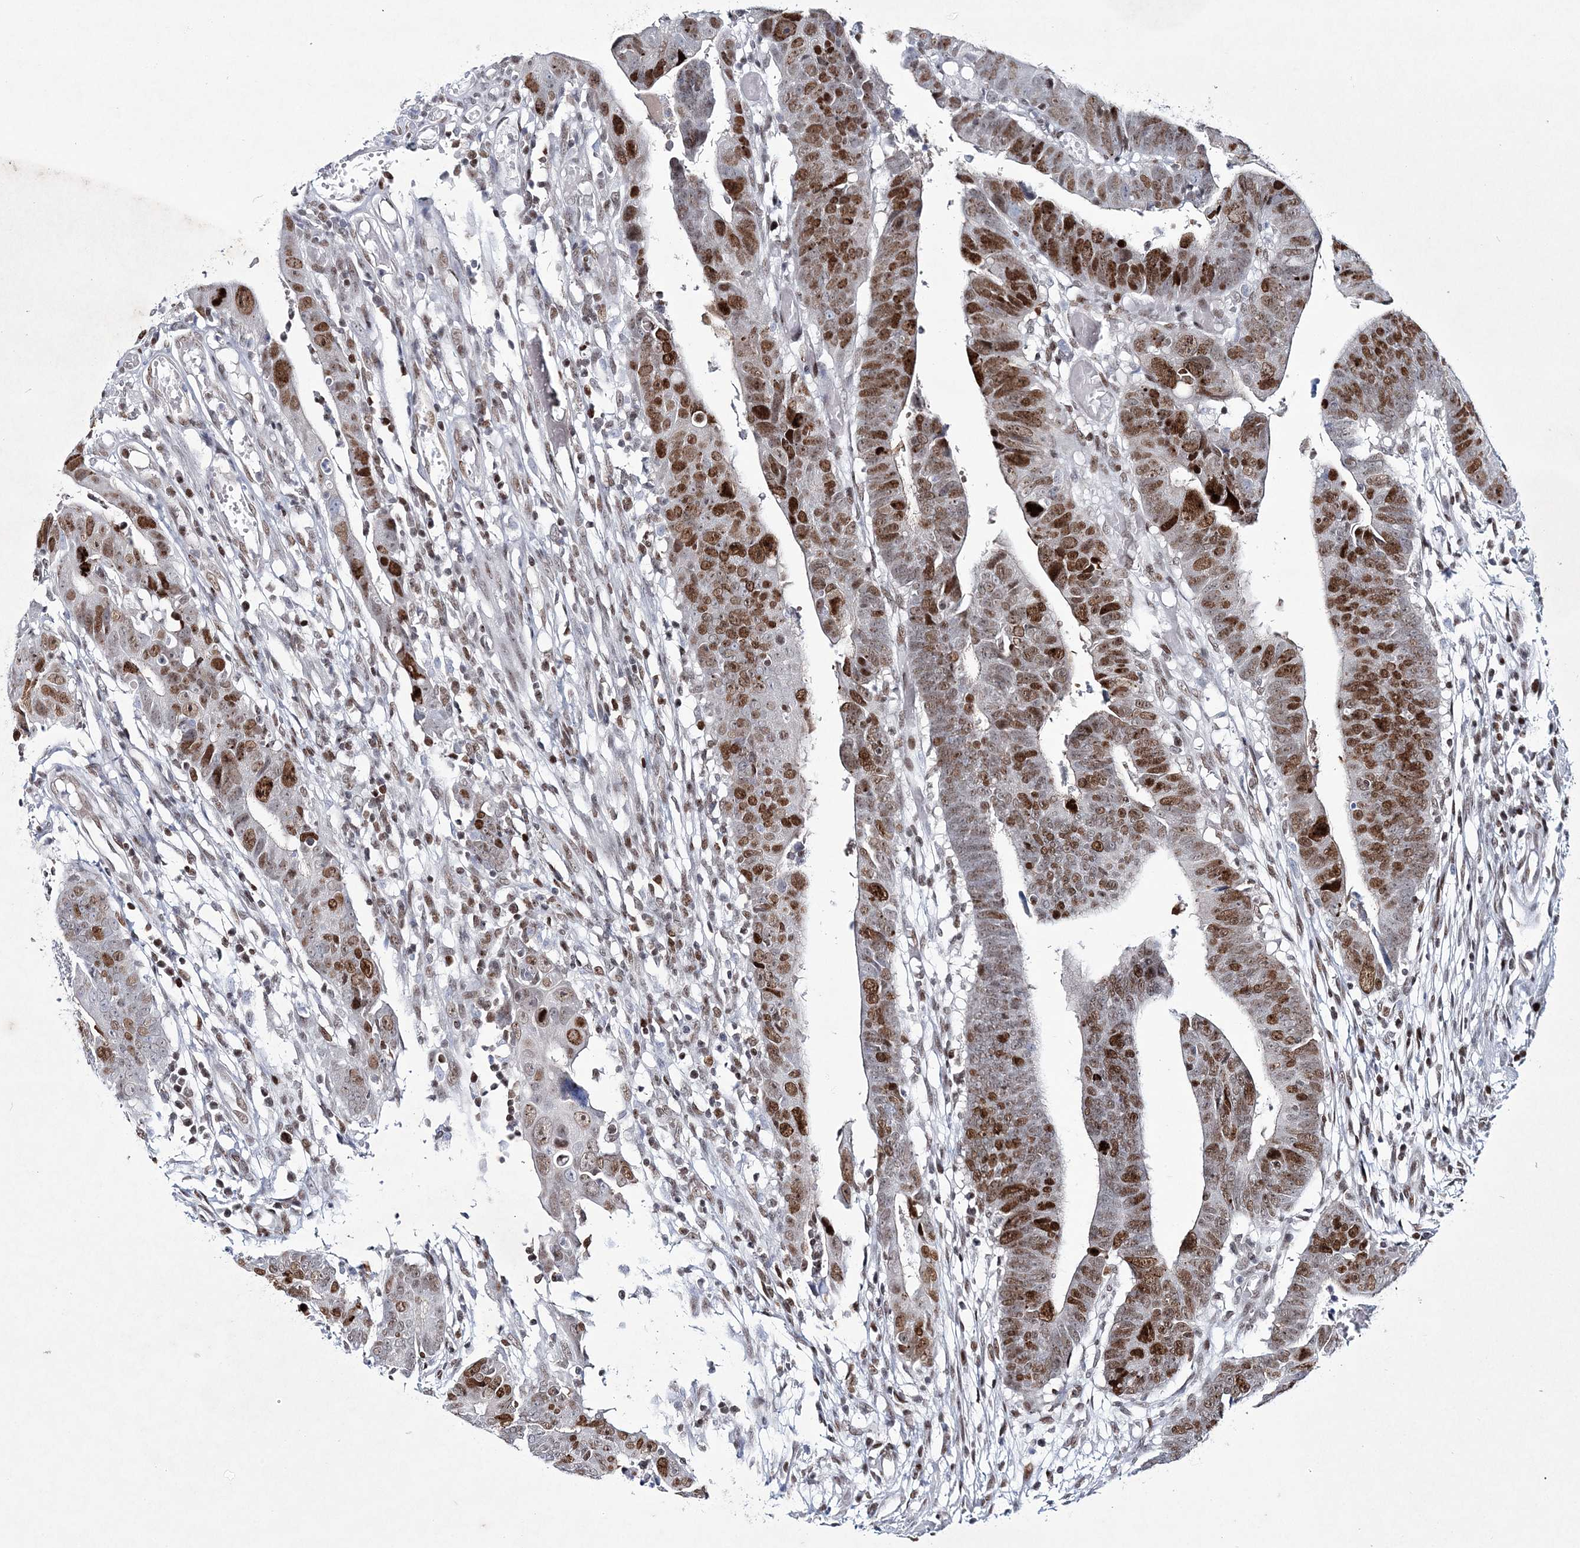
{"staining": {"intensity": "moderate", "quantity": ">75%", "location": "nuclear"}, "tissue": "colorectal cancer", "cell_type": "Tumor cells", "image_type": "cancer", "snomed": [{"axis": "morphology", "description": "Adenocarcinoma, NOS"}, {"axis": "topography", "description": "Rectum"}], "caption": "Protein staining of colorectal adenocarcinoma tissue shows moderate nuclear expression in about >75% of tumor cells.", "gene": "LRRFIP2", "patient": {"sex": "female", "age": 65}}